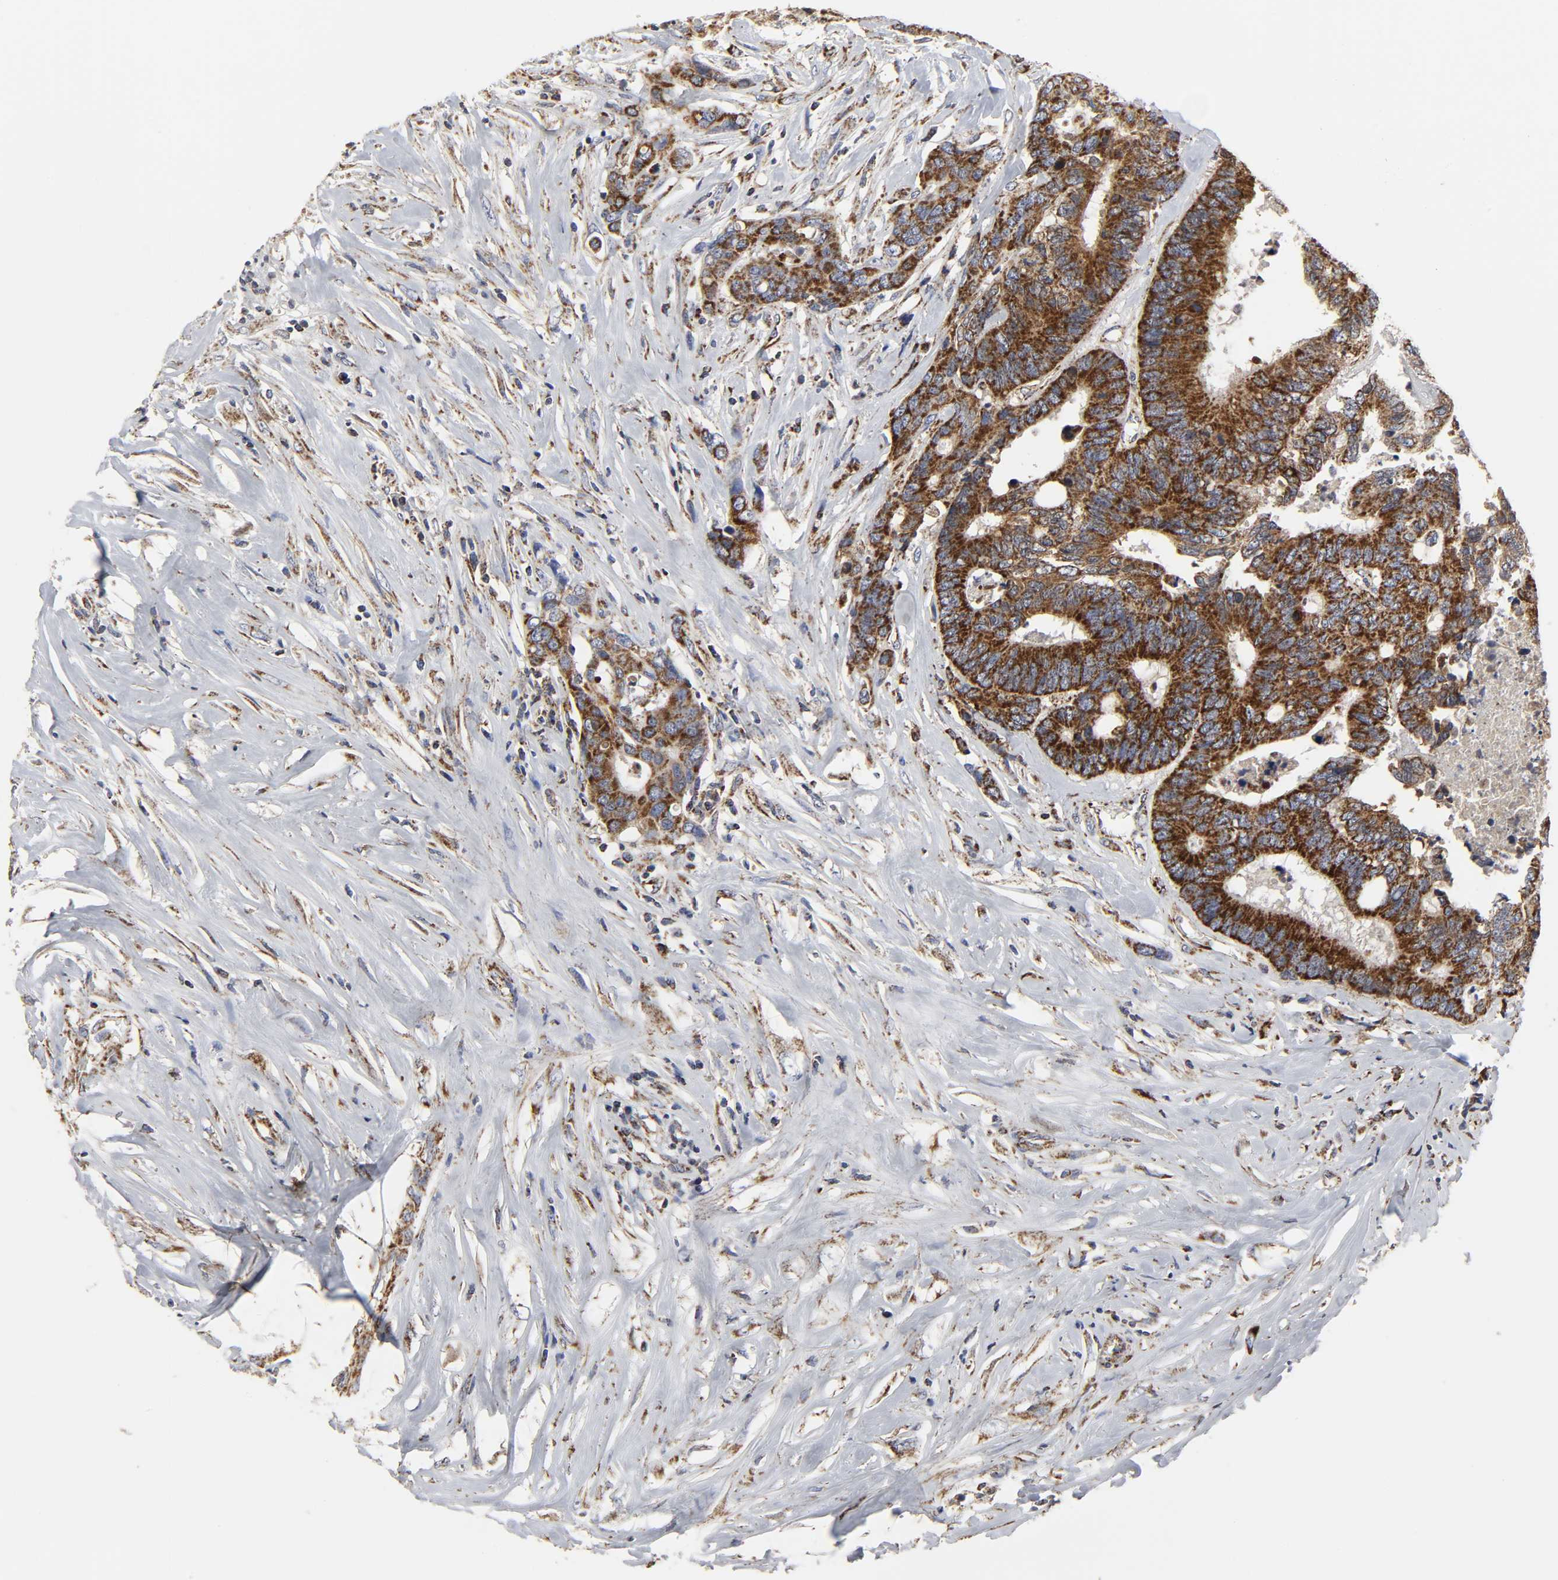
{"staining": {"intensity": "strong", "quantity": ">75%", "location": "cytoplasmic/membranous"}, "tissue": "colorectal cancer", "cell_type": "Tumor cells", "image_type": "cancer", "snomed": [{"axis": "morphology", "description": "Adenocarcinoma, NOS"}, {"axis": "topography", "description": "Rectum"}], "caption": "This image exhibits IHC staining of colorectal adenocarcinoma, with high strong cytoplasmic/membranous staining in about >75% of tumor cells.", "gene": "COX6B1", "patient": {"sex": "male", "age": 55}}